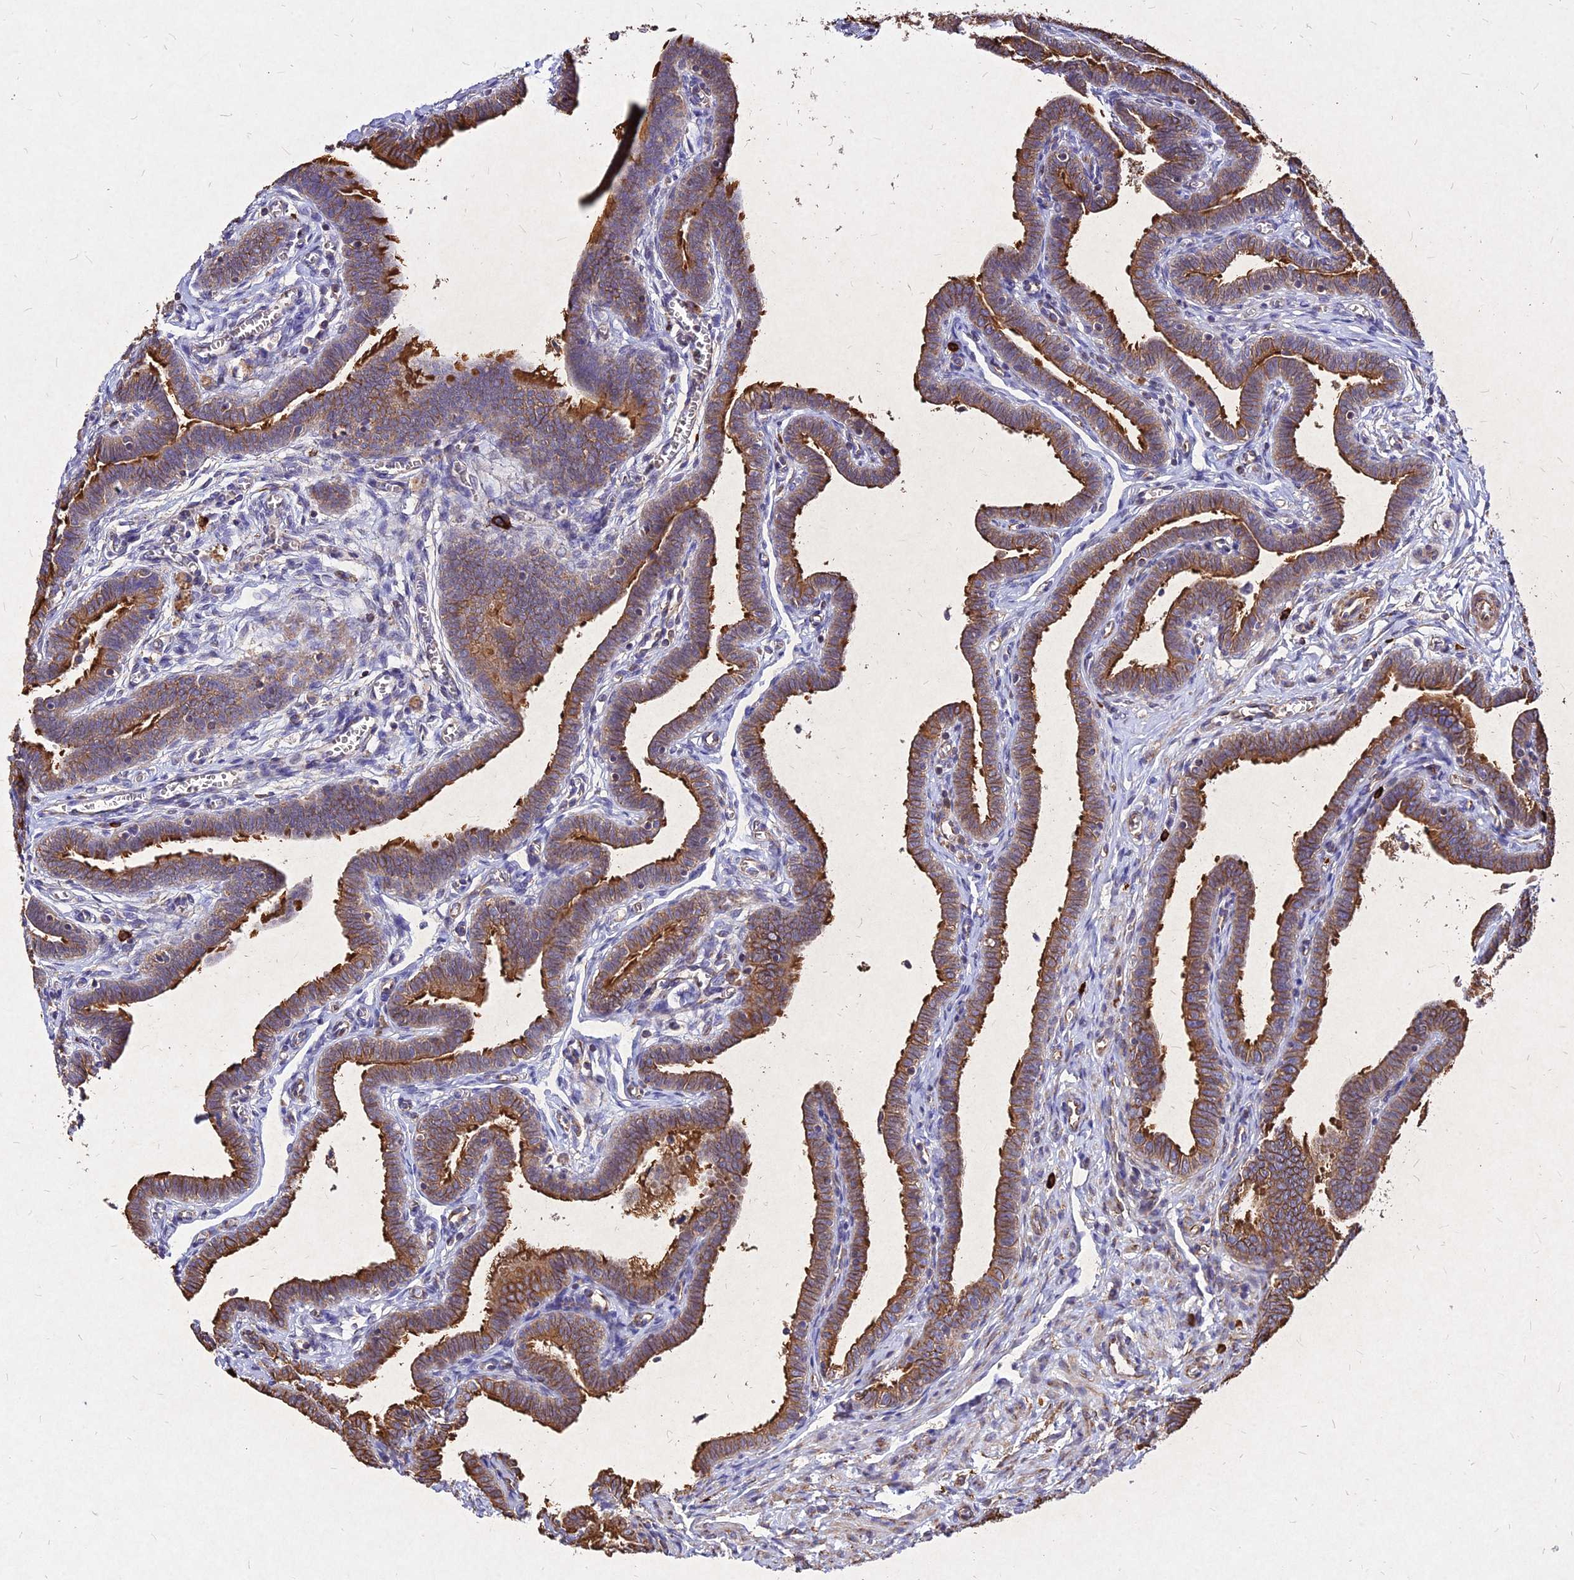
{"staining": {"intensity": "strong", "quantity": ">75%", "location": "cytoplasmic/membranous"}, "tissue": "fallopian tube", "cell_type": "Glandular cells", "image_type": "normal", "snomed": [{"axis": "morphology", "description": "Normal tissue, NOS"}, {"axis": "topography", "description": "Fallopian tube"}], "caption": "Fallopian tube stained for a protein (brown) displays strong cytoplasmic/membranous positive staining in about >75% of glandular cells.", "gene": "SKA1", "patient": {"sex": "female", "age": 36}}